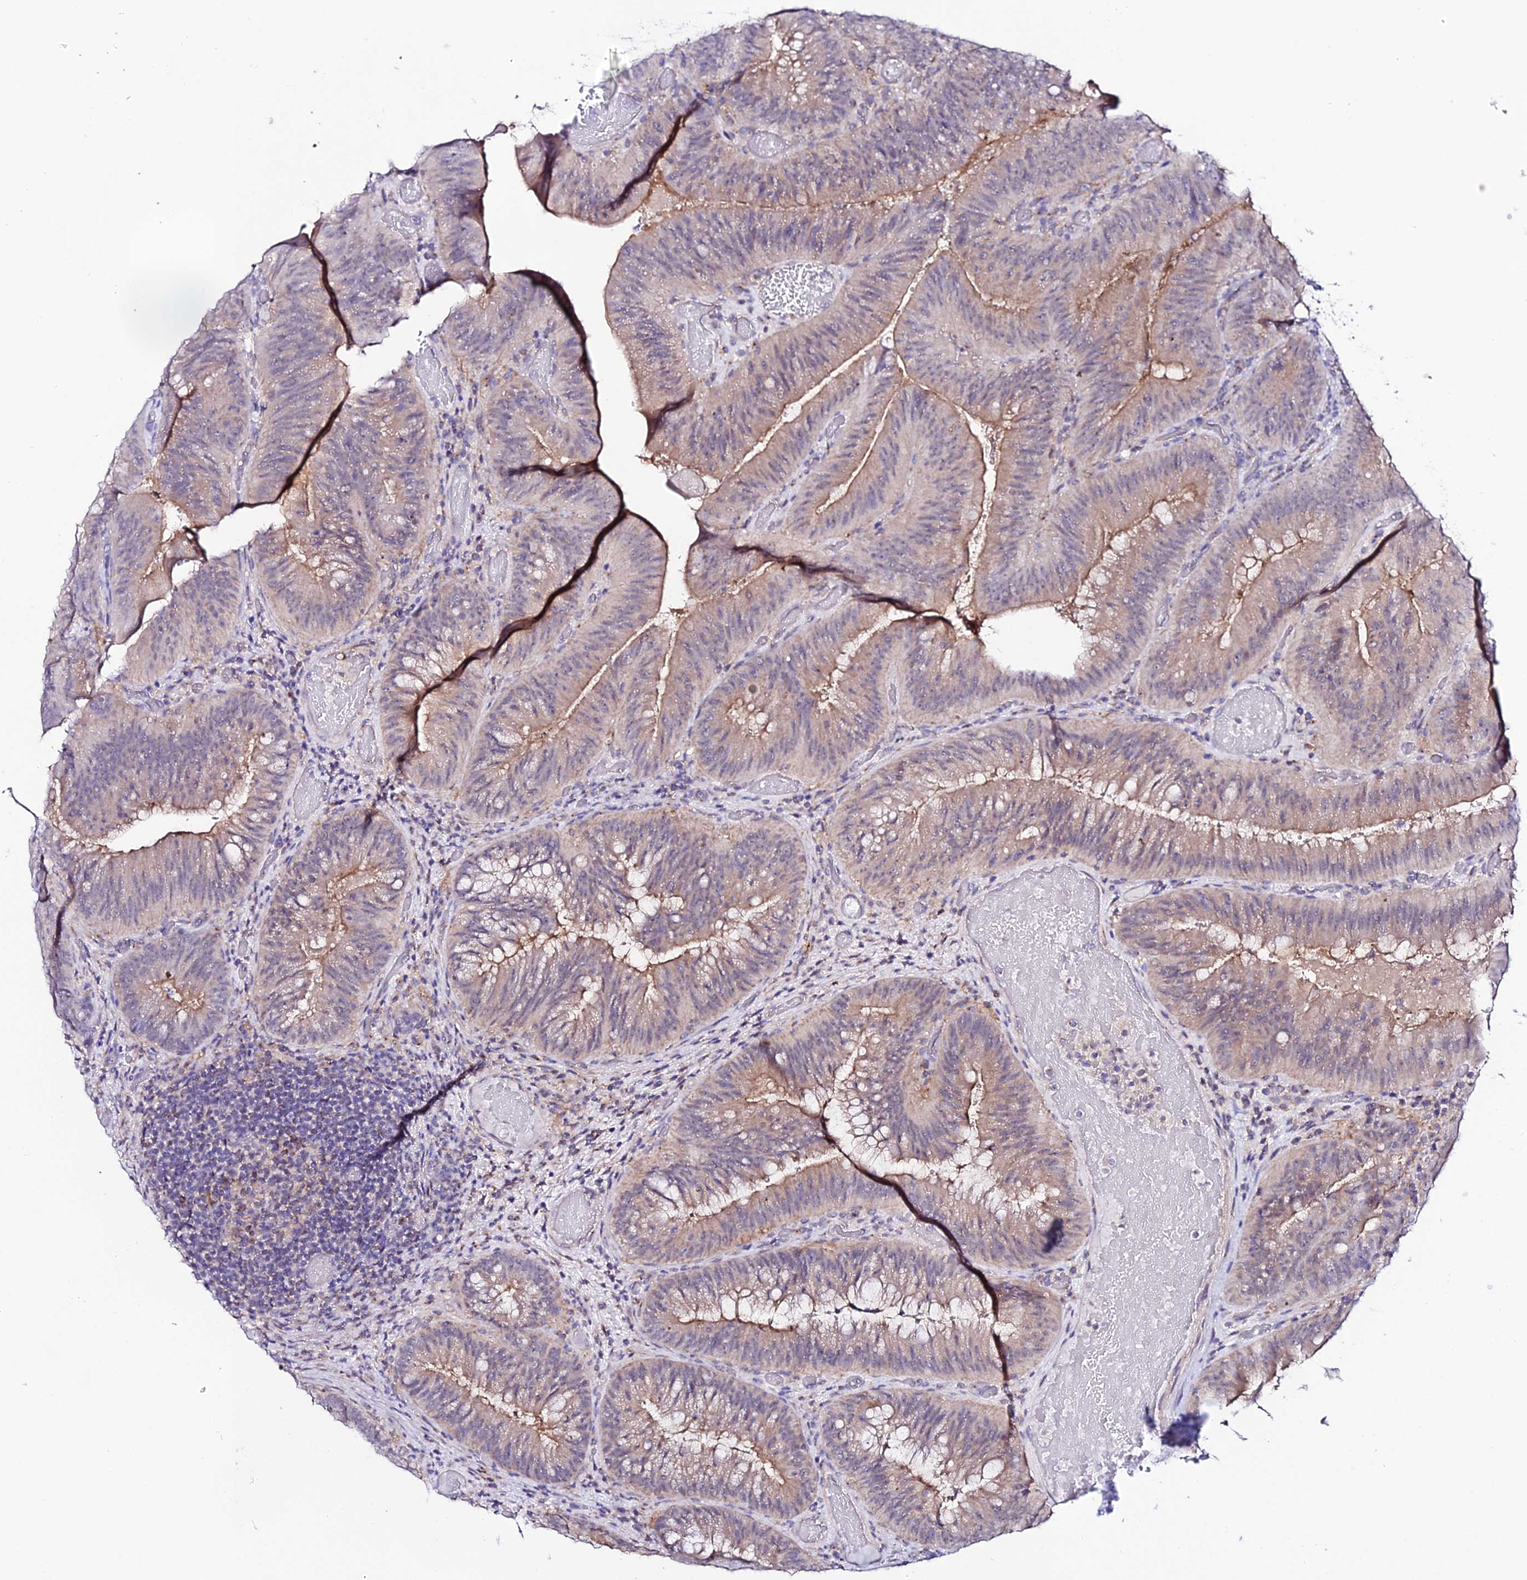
{"staining": {"intensity": "weak", "quantity": "25%-75%", "location": "cytoplasmic/membranous"}, "tissue": "colorectal cancer", "cell_type": "Tumor cells", "image_type": "cancer", "snomed": [{"axis": "morphology", "description": "Adenocarcinoma, NOS"}, {"axis": "topography", "description": "Colon"}], "caption": "Immunohistochemistry of human colorectal adenocarcinoma shows low levels of weak cytoplasmic/membranous staining in about 25%-75% of tumor cells.", "gene": "ATG16L2", "patient": {"sex": "female", "age": 43}}